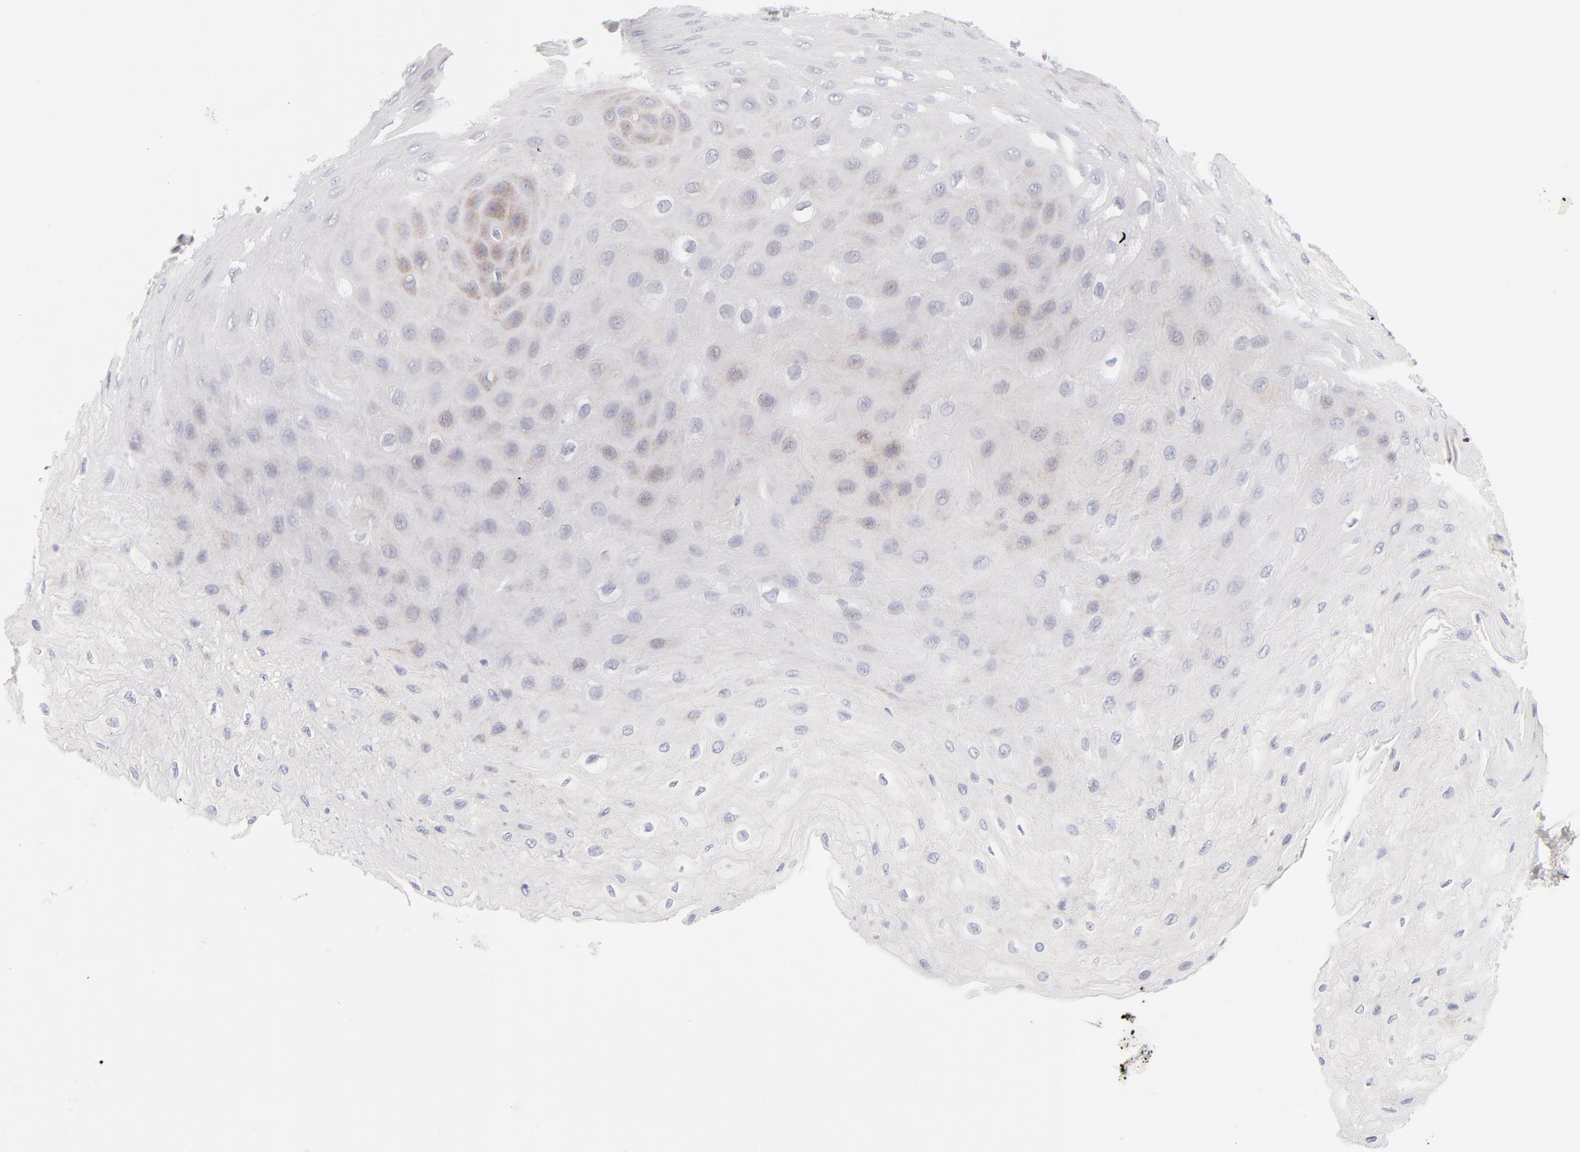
{"staining": {"intensity": "negative", "quantity": "none", "location": "none"}, "tissue": "esophagus", "cell_type": "Squamous epithelial cells", "image_type": "normal", "snomed": [{"axis": "morphology", "description": "Normal tissue, NOS"}, {"axis": "topography", "description": "Esophagus"}], "caption": "Immunohistochemistry of benign human esophagus displays no expression in squamous epithelial cells. (DAB (3,3'-diaminobenzidine) IHC, high magnification).", "gene": "NPNT", "patient": {"sex": "female", "age": 72}}